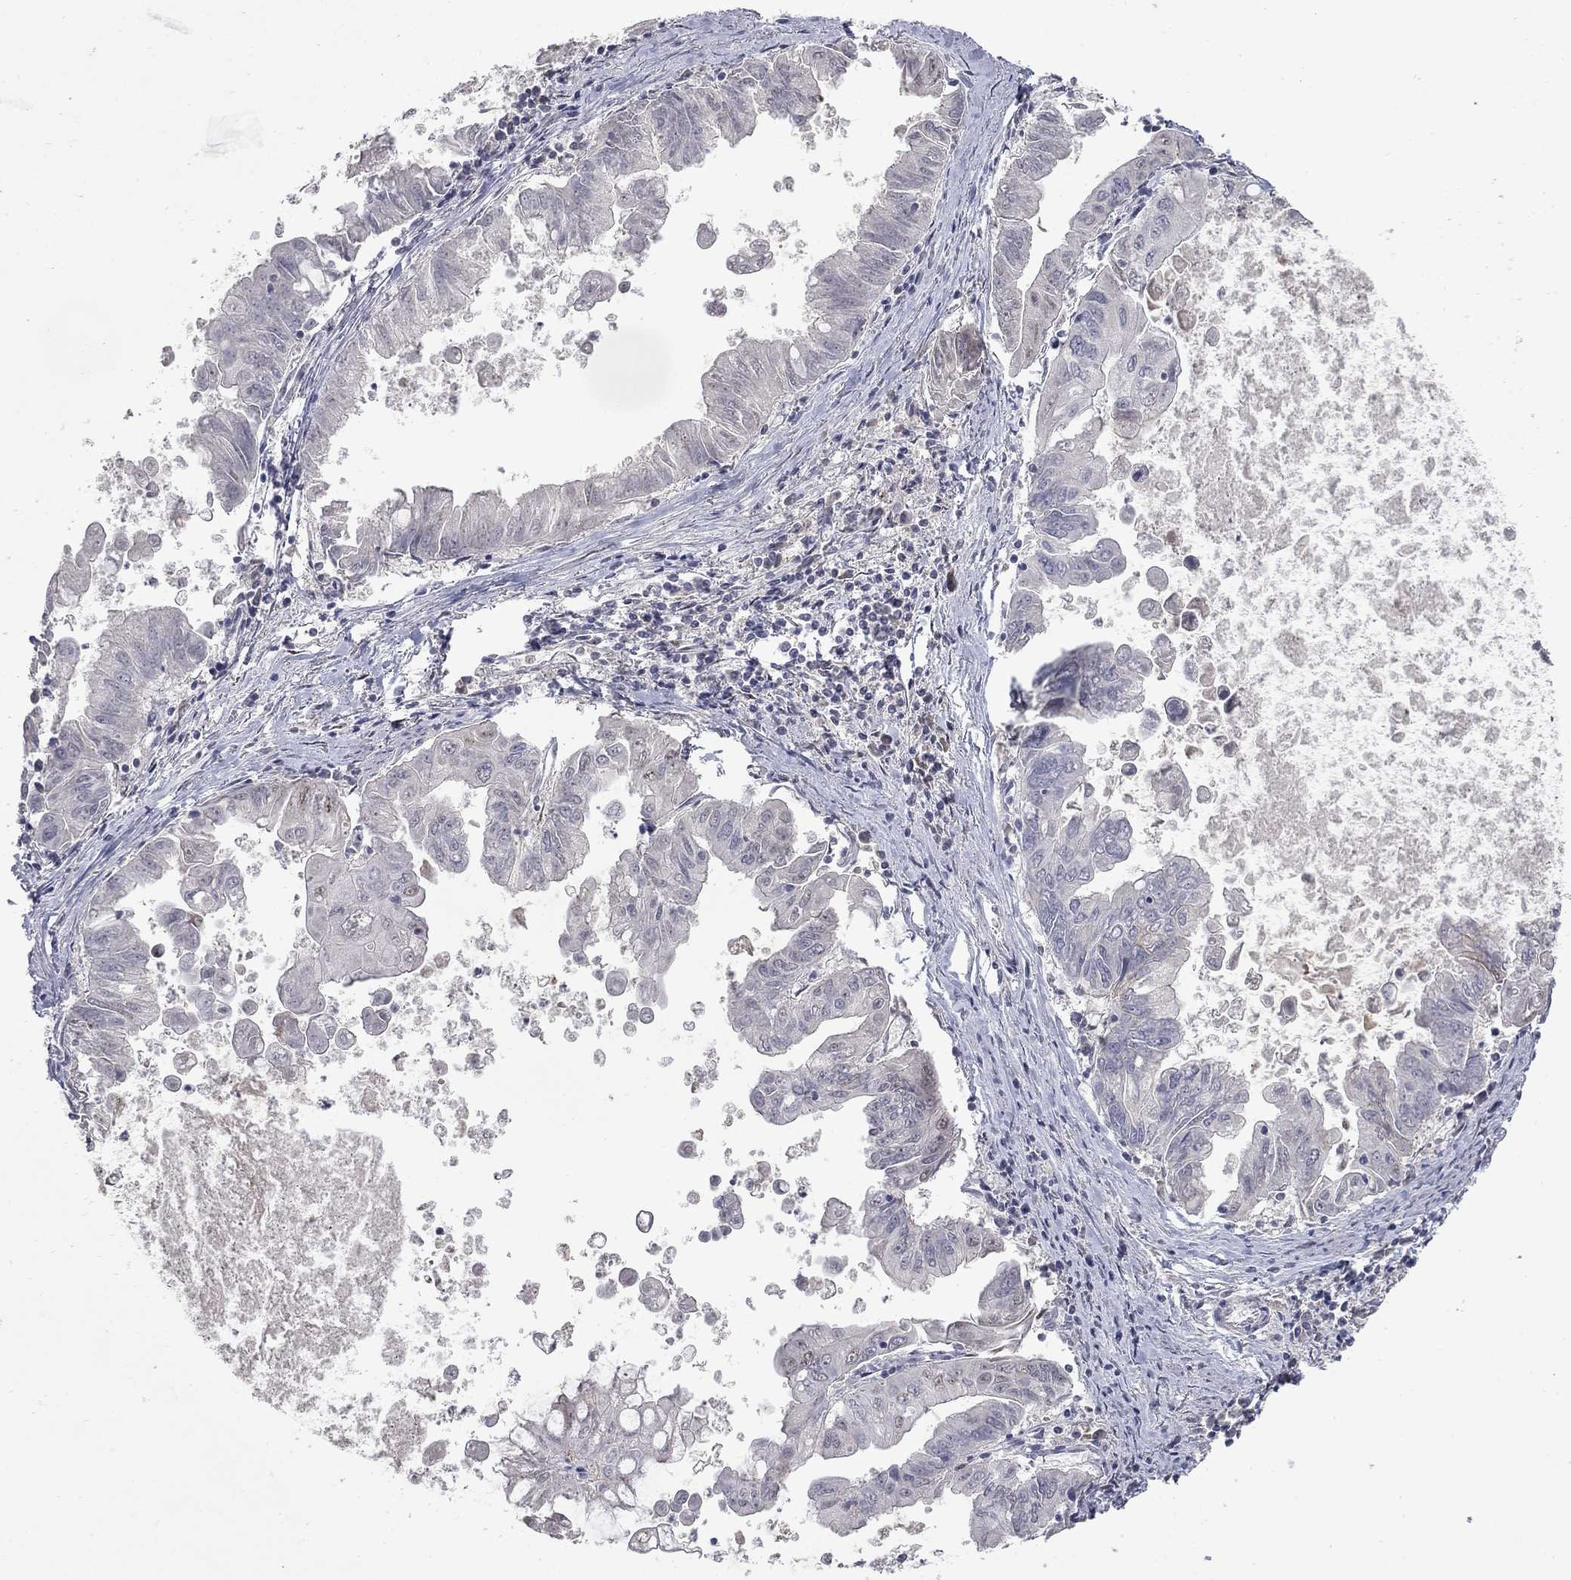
{"staining": {"intensity": "negative", "quantity": "none", "location": "none"}, "tissue": "stomach cancer", "cell_type": "Tumor cells", "image_type": "cancer", "snomed": [{"axis": "morphology", "description": "Adenocarcinoma, NOS"}, {"axis": "topography", "description": "Stomach, upper"}], "caption": "A micrograph of human adenocarcinoma (stomach) is negative for staining in tumor cells. Nuclei are stained in blue.", "gene": "SLC51A", "patient": {"sex": "male", "age": 80}}